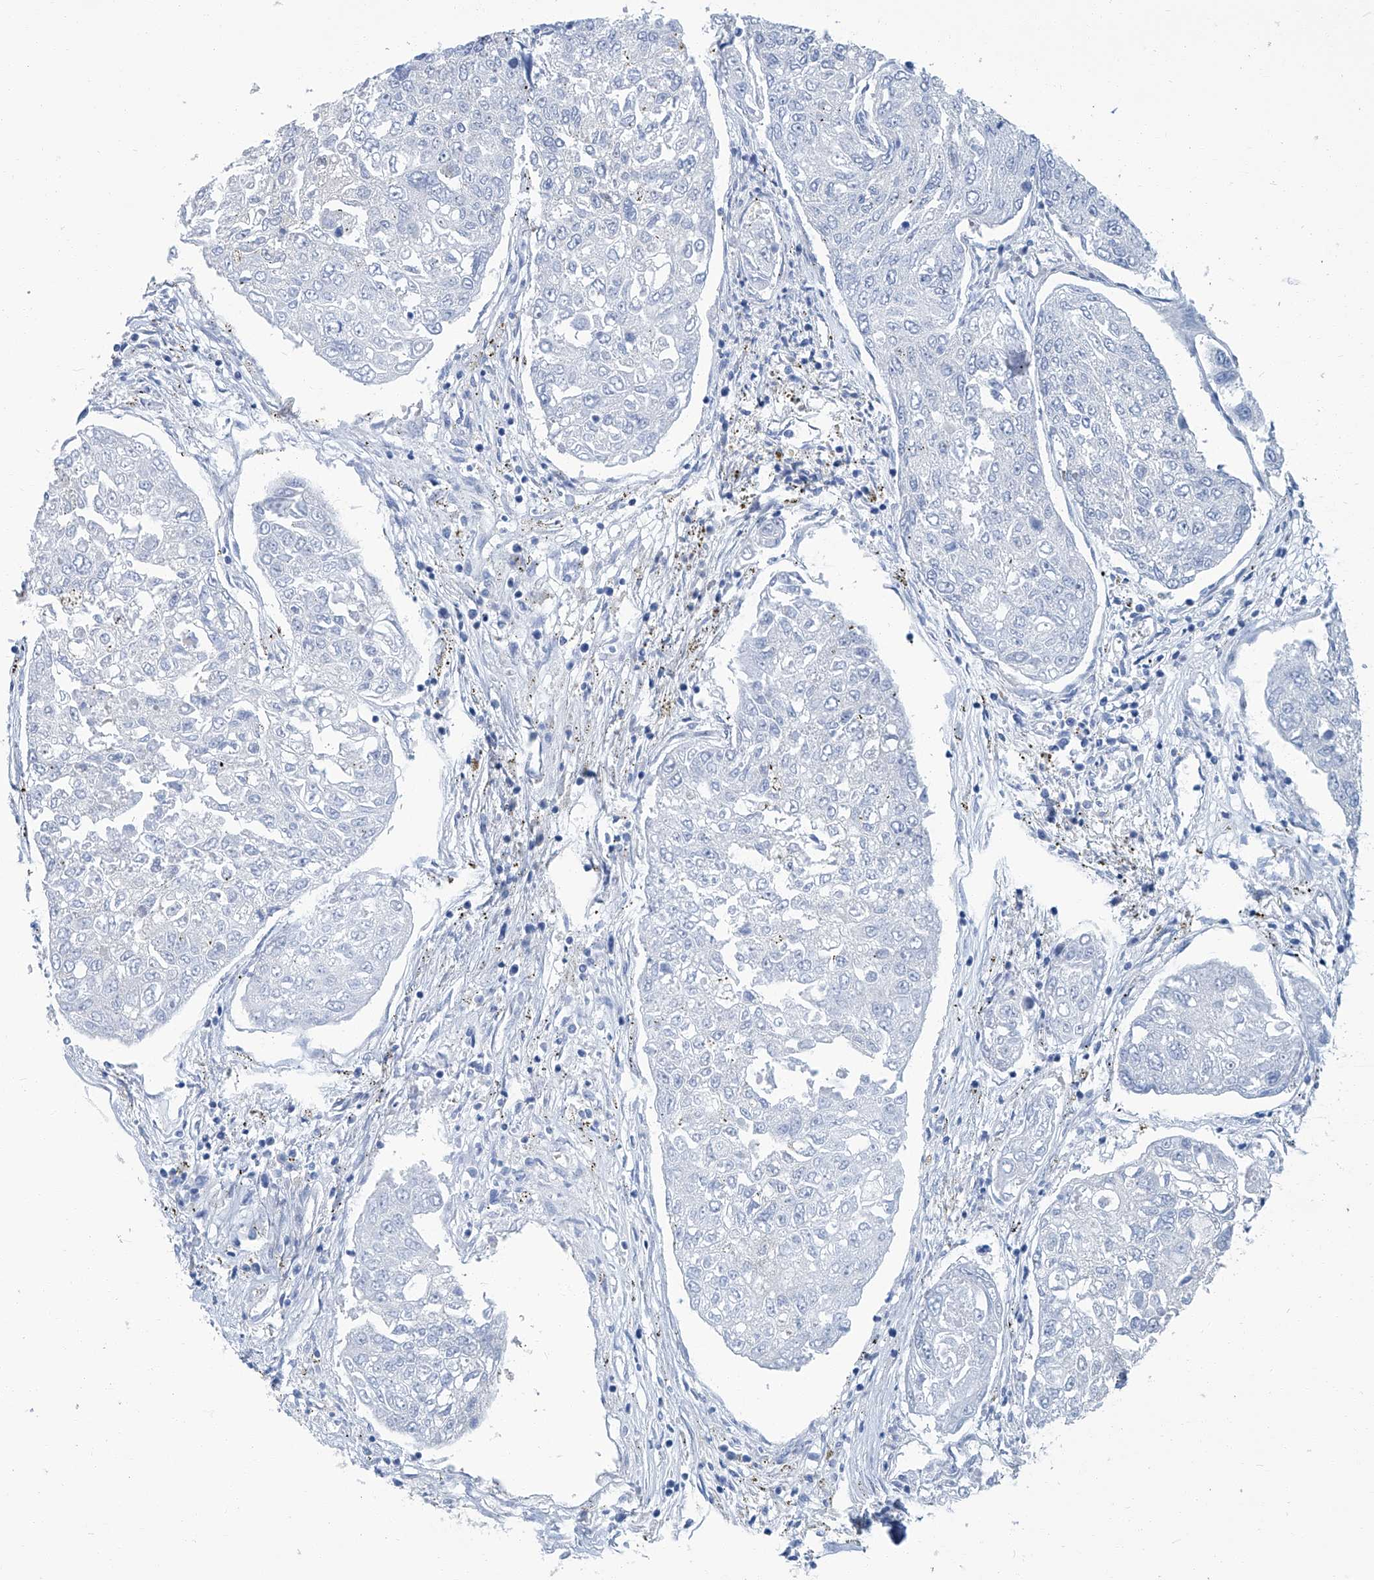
{"staining": {"intensity": "negative", "quantity": "none", "location": "none"}, "tissue": "urothelial cancer", "cell_type": "Tumor cells", "image_type": "cancer", "snomed": [{"axis": "morphology", "description": "Urothelial carcinoma, High grade"}, {"axis": "topography", "description": "Lymph node"}, {"axis": "topography", "description": "Urinary bladder"}], "caption": "Urothelial cancer was stained to show a protein in brown. There is no significant expression in tumor cells.", "gene": "PFKL", "patient": {"sex": "male", "age": 51}}